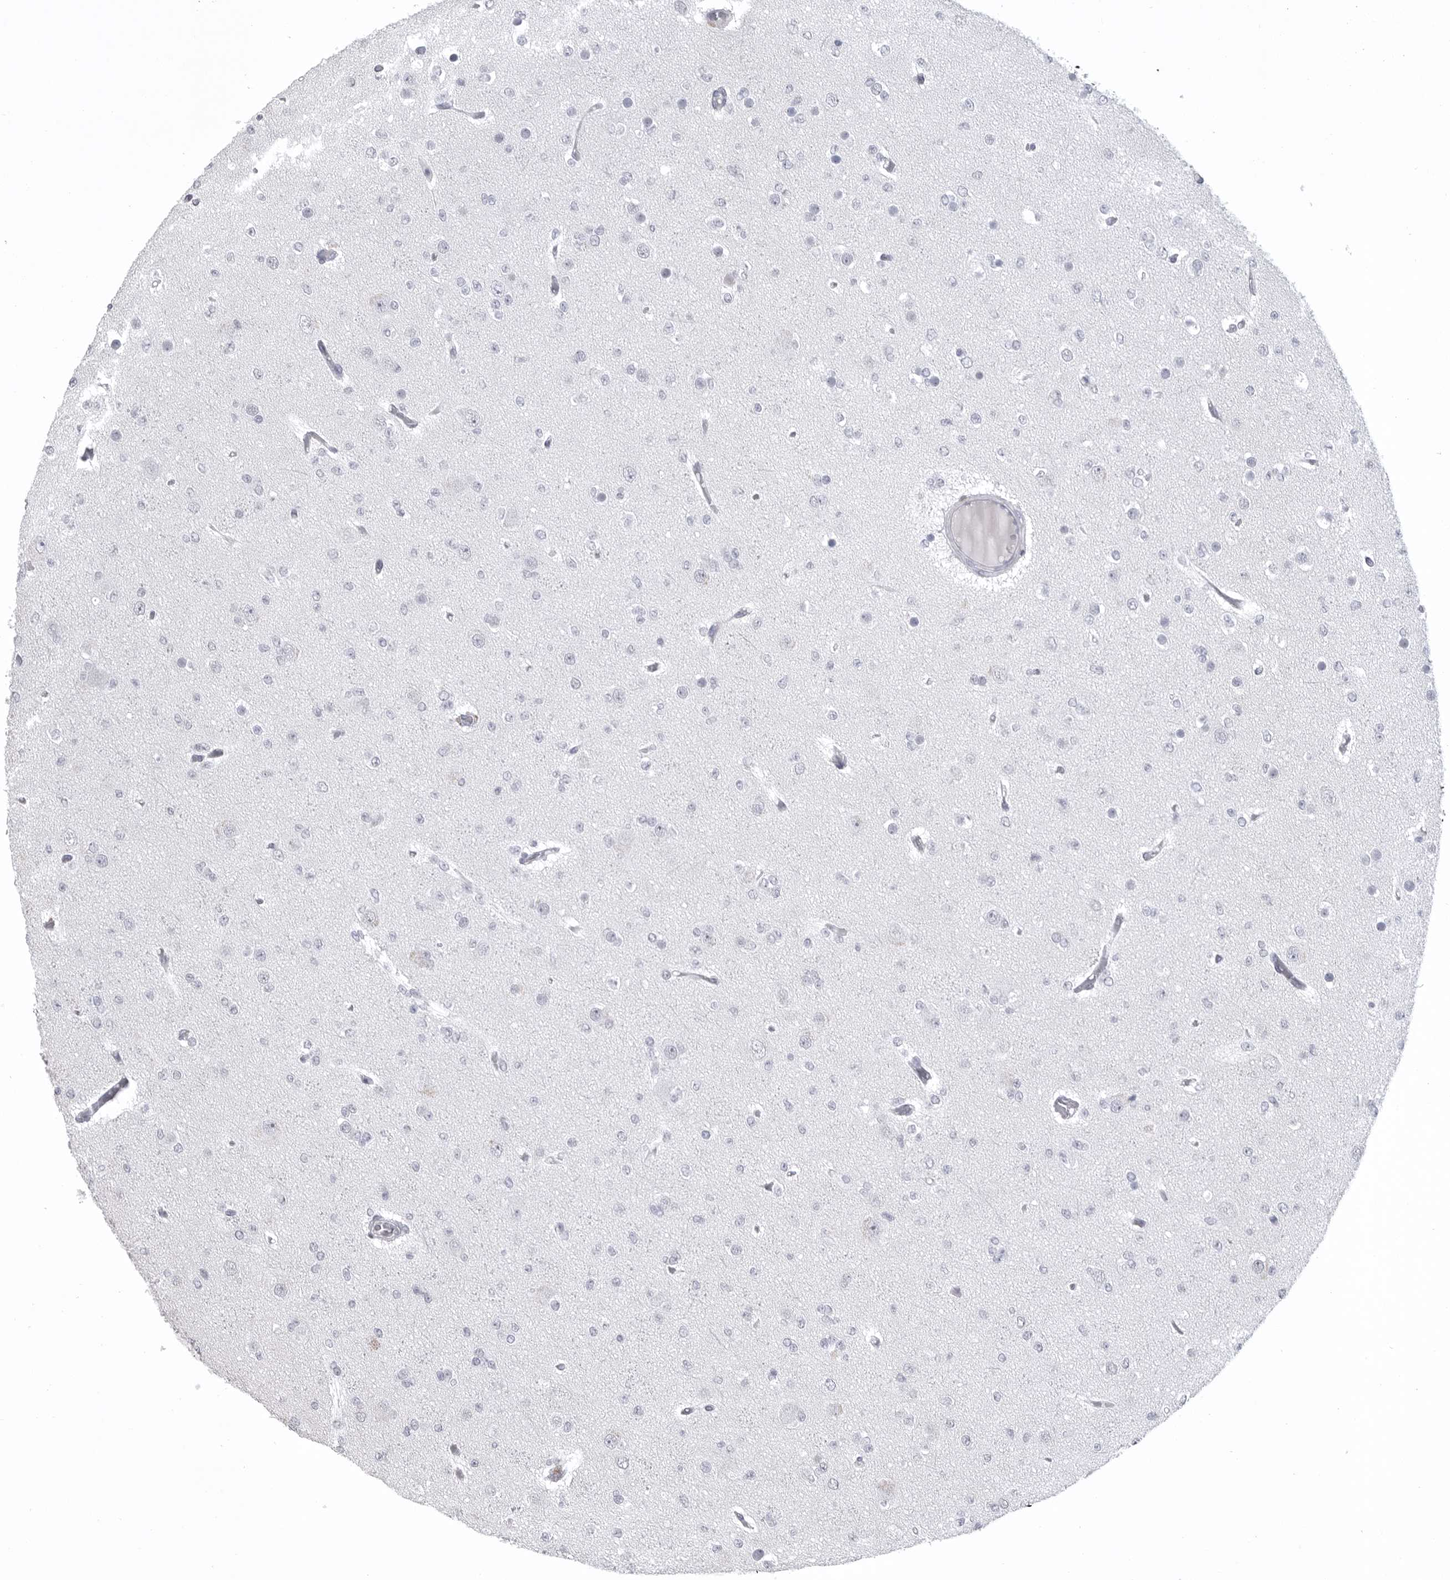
{"staining": {"intensity": "negative", "quantity": "none", "location": "none"}, "tissue": "glioma", "cell_type": "Tumor cells", "image_type": "cancer", "snomed": [{"axis": "morphology", "description": "Glioma, malignant, Low grade"}, {"axis": "topography", "description": "Brain"}], "caption": "Tumor cells are negative for protein expression in human malignant glioma (low-grade). The staining is performed using DAB brown chromogen with nuclei counter-stained in using hematoxylin.", "gene": "ITGAL", "patient": {"sex": "female", "age": 22}}